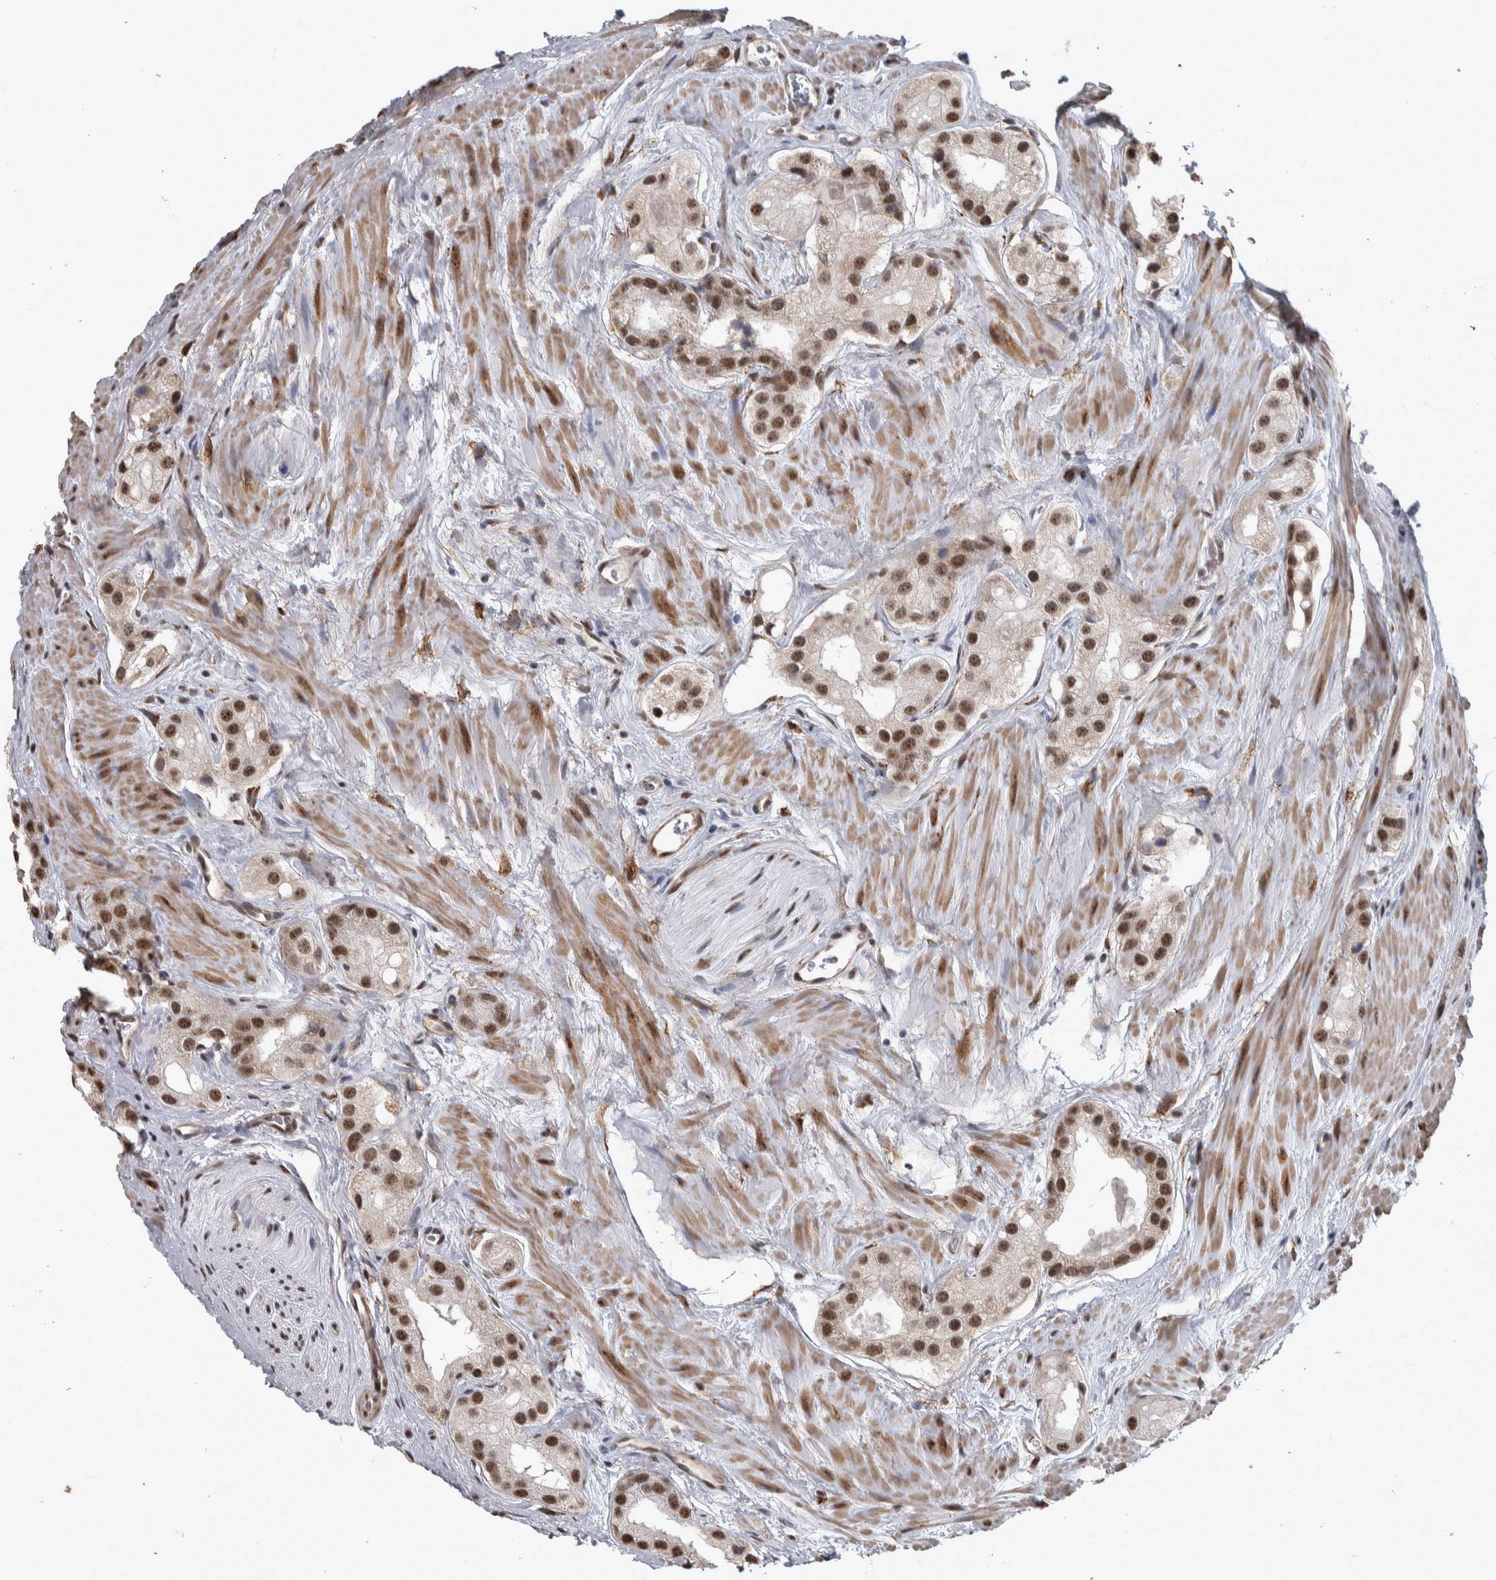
{"staining": {"intensity": "strong", "quantity": ">75%", "location": "nuclear"}, "tissue": "prostate cancer", "cell_type": "Tumor cells", "image_type": "cancer", "snomed": [{"axis": "morphology", "description": "Adenocarcinoma, High grade"}, {"axis": "topography", "description": "Prostate"}], "caption": "Immunohistochemical staining of human prostate cancer (high-grade adenocarcinoma) demonstrates strong nuclear protein positivity in about >75% of tumor cells.", "gene": "DDX42", "patient": {"sex": "male", "age": 63}}